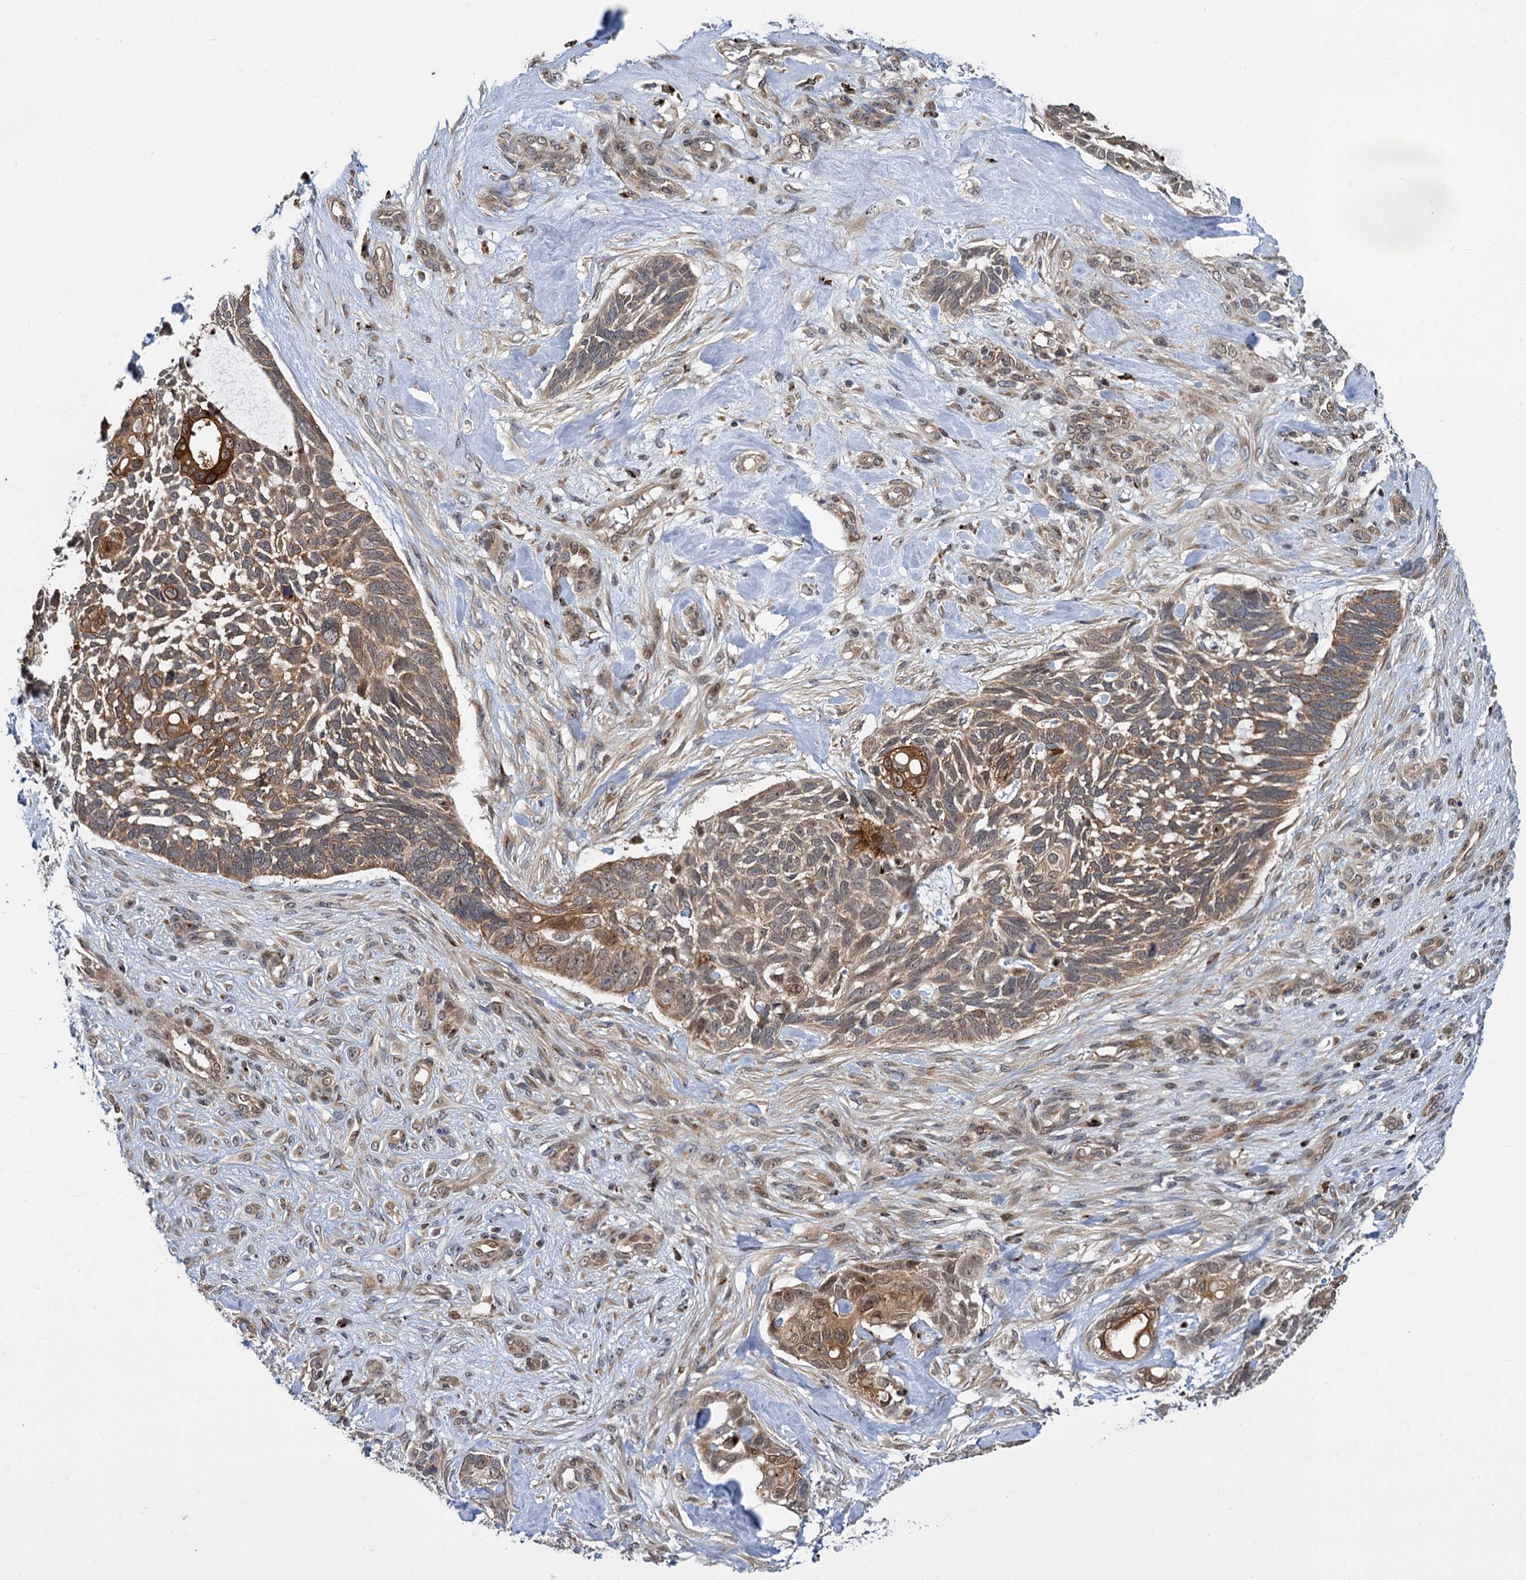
{"staining": {"intensity": "moderate", "quantity": ">75%", "location": "cytoplasmic/membranous"}, "tissue": "skin cancer", "cell_type": "Tumor cells", "image_type": "cancer", "snomed": [{"axis": "morphology", "description": "Basal cell carcinoma"}, {"axis": "topography", "description": "Skin"}], "caption": "Moderate cytoplasmic/membranous positivity is present in approximately >75% of tumor cells in skin cancer.", "gene": "GAL3ST4", "patient": {"sex": "male", "age": 88}}